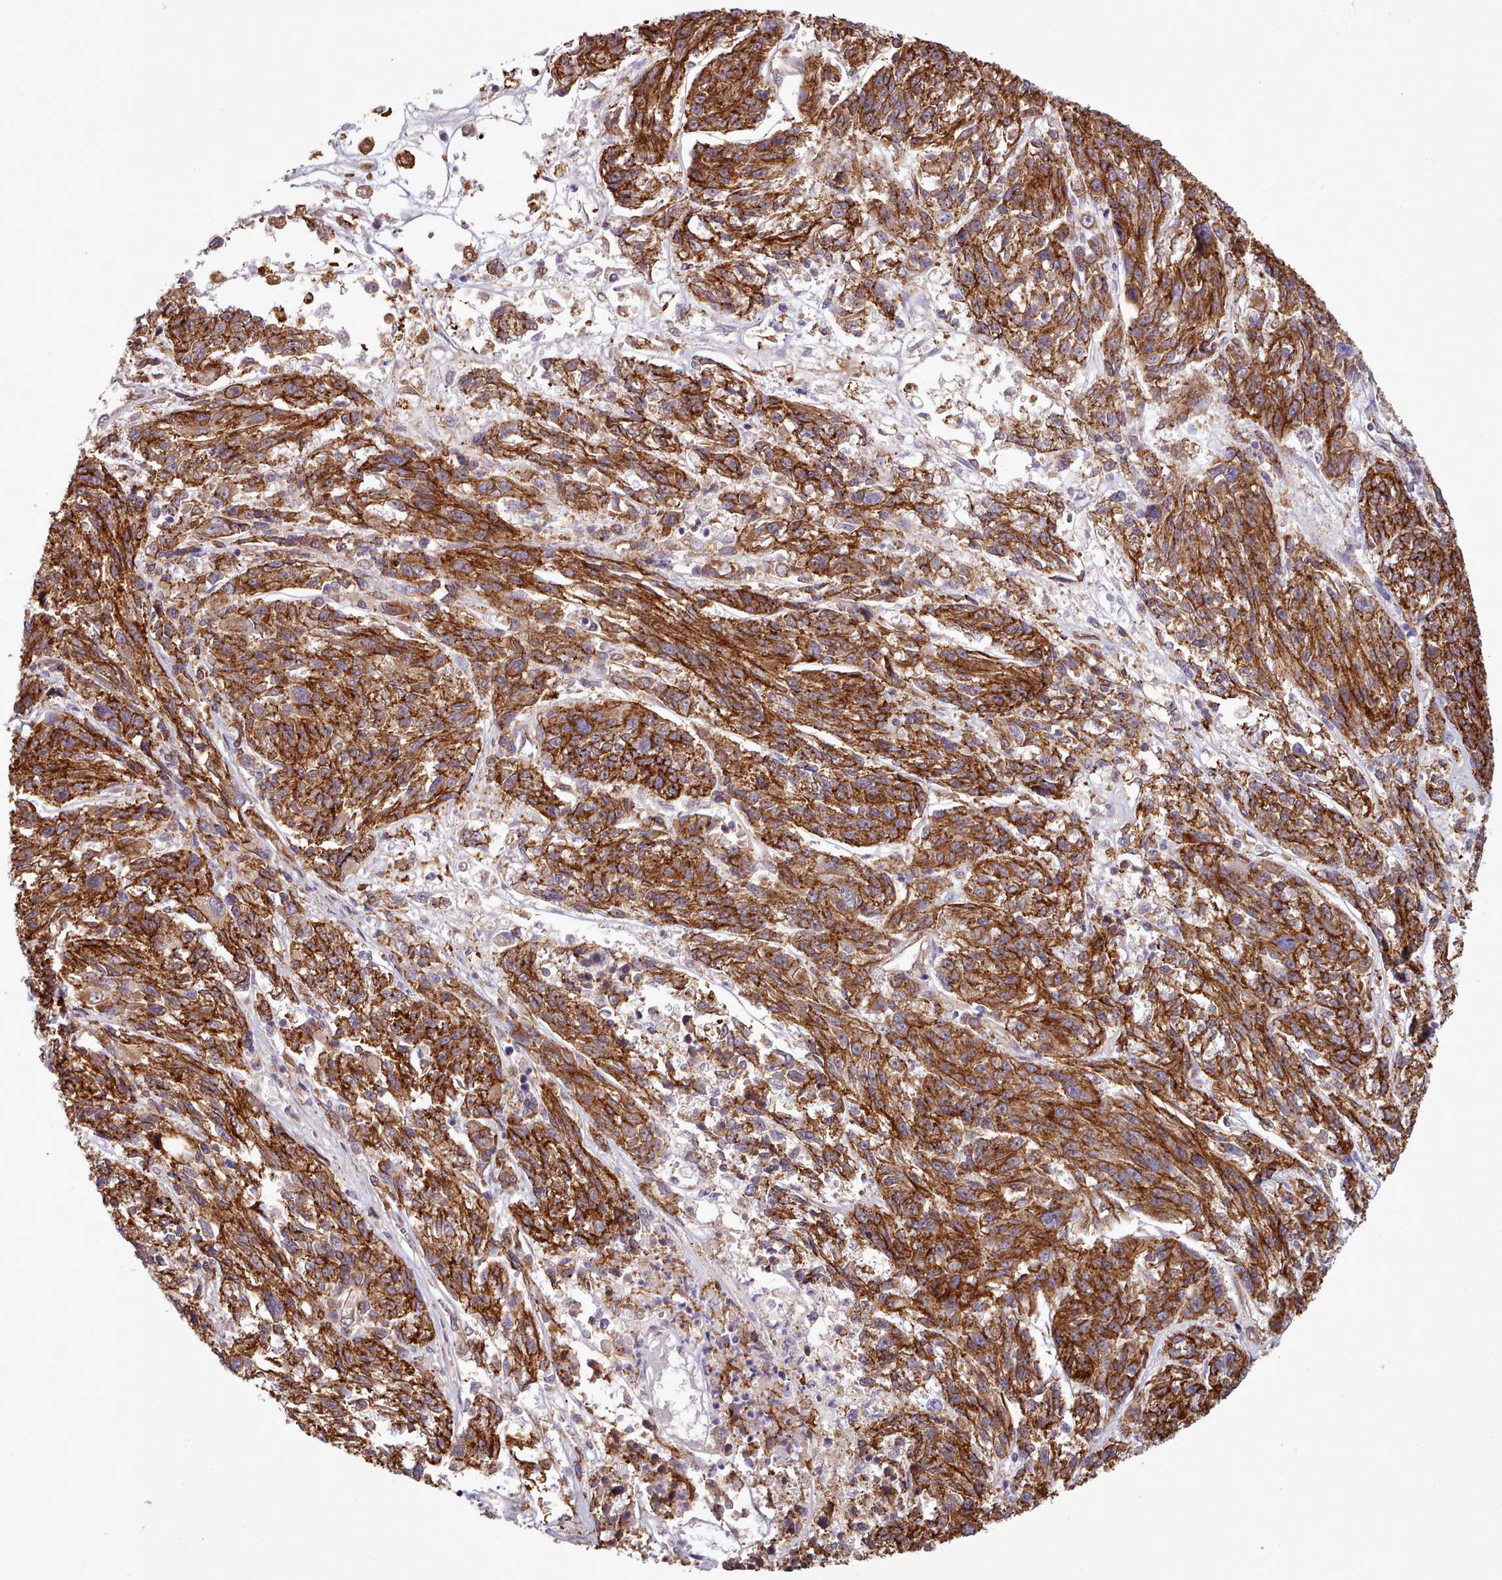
{"staining": {"intensity": "strong", "quantity": ">75%", "location": "cytoplasmic/membranous"}, "tissue": "melanoma", "cell_type": "Tumor cells", "image_type": "cancer", "snomed": [{"axis": "morphology", "description": "Malignant melanoma, NOS"}, {"axis": "topography", "description": "Skin"}], "caption": "A photomicrograph of malignant melanoma stained for a protein reveals strong cytoplasmic/membranous brown staining in tumor cells.", "gene": "MRPL46", "patient": {"sex": "male", "age": 53}}